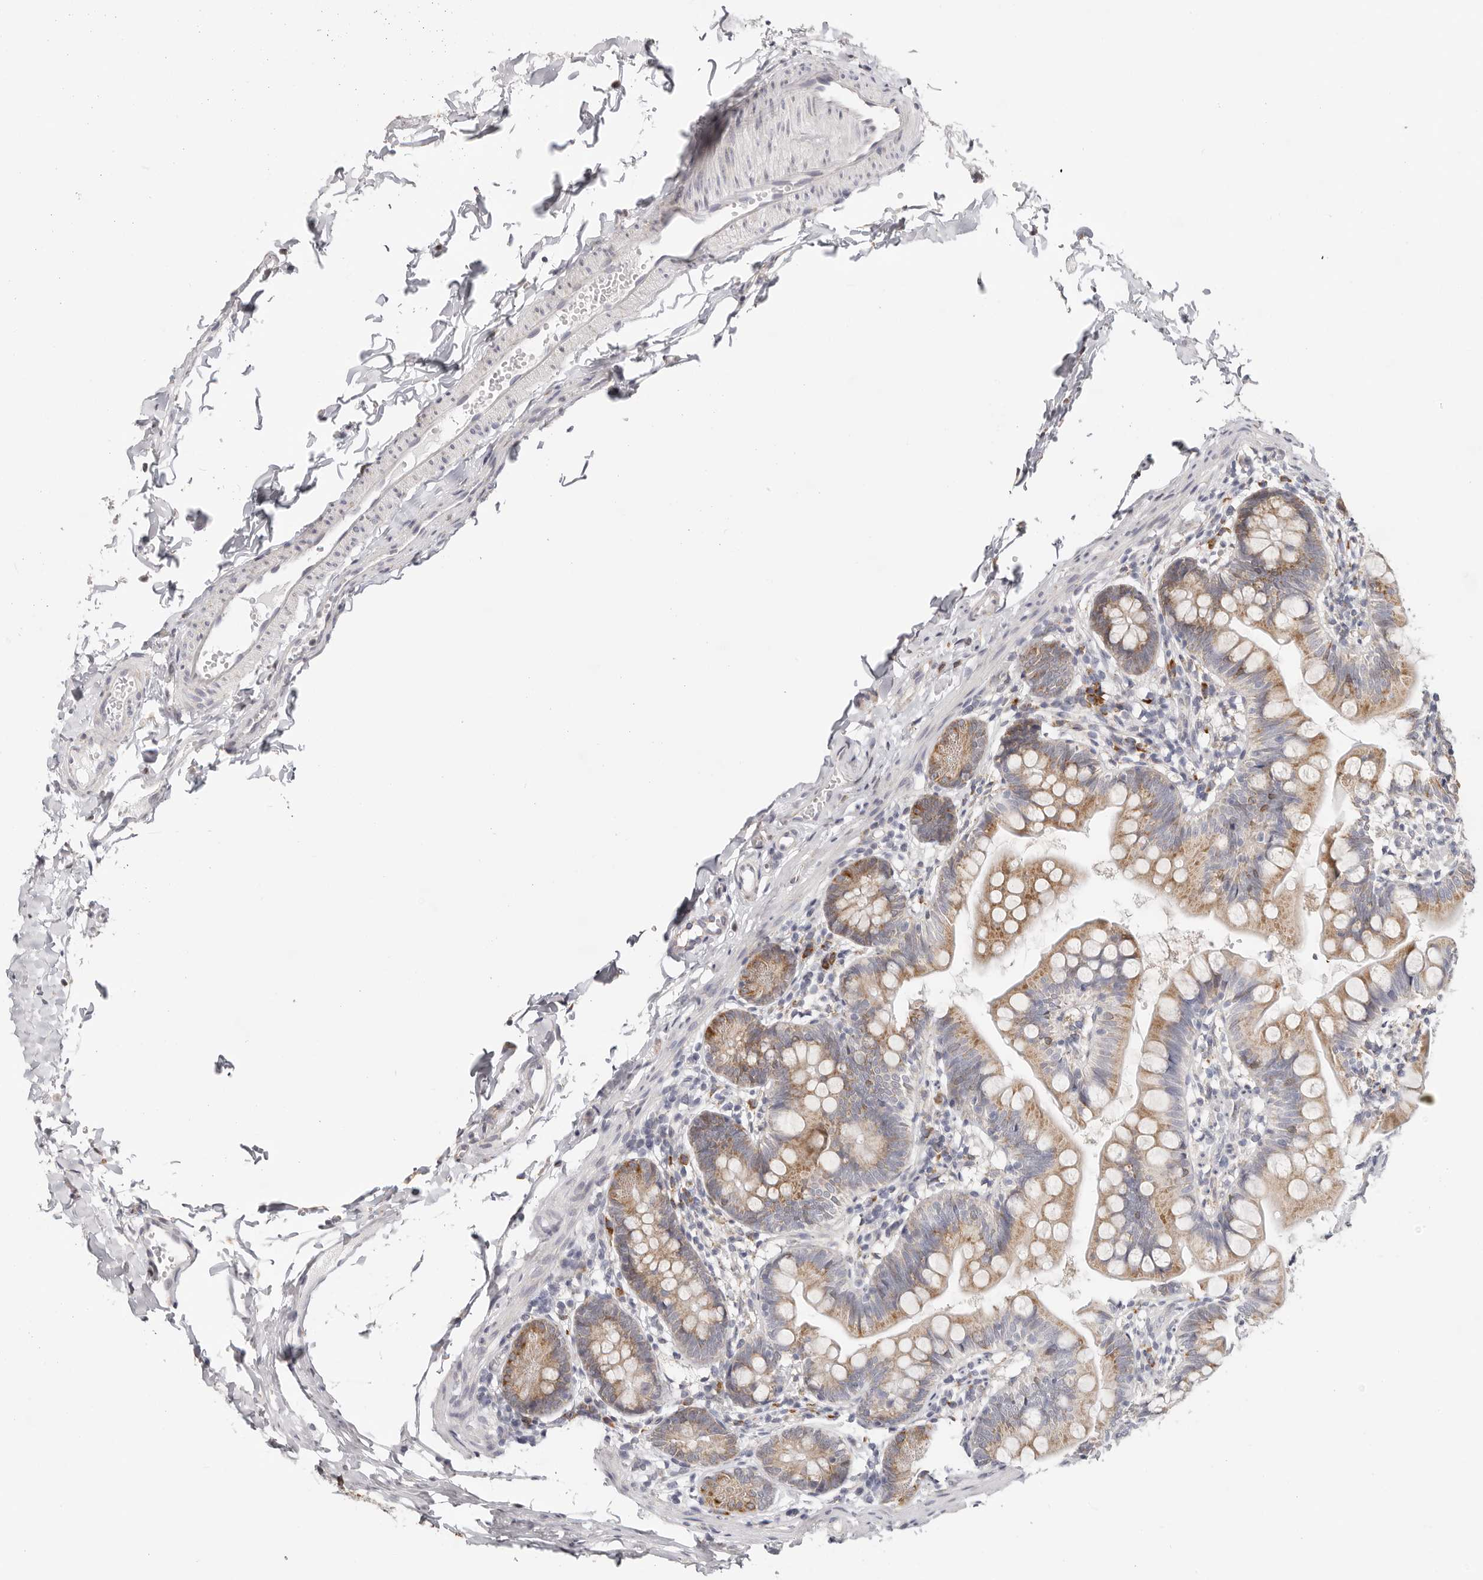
{"staining": {"intensity": "moderate", "quantity": ">75%", "location": "cytoplasmic/membranous"}, "tissue": "small intestine", "cell_type": "Glandular cells", "image_type": "normal", "snomed": [{"axis": "morphology", "description": "Normal tissue, NOS"}, {"axis": "topography", "description": "Small intestine"}], "caption": "Glandular cells display moderate cytoplasmic/membranous staining in about >75% of cells in benign small intestine.", "gene": "IL32", "patient": {"sex": "male", "age": 7}}